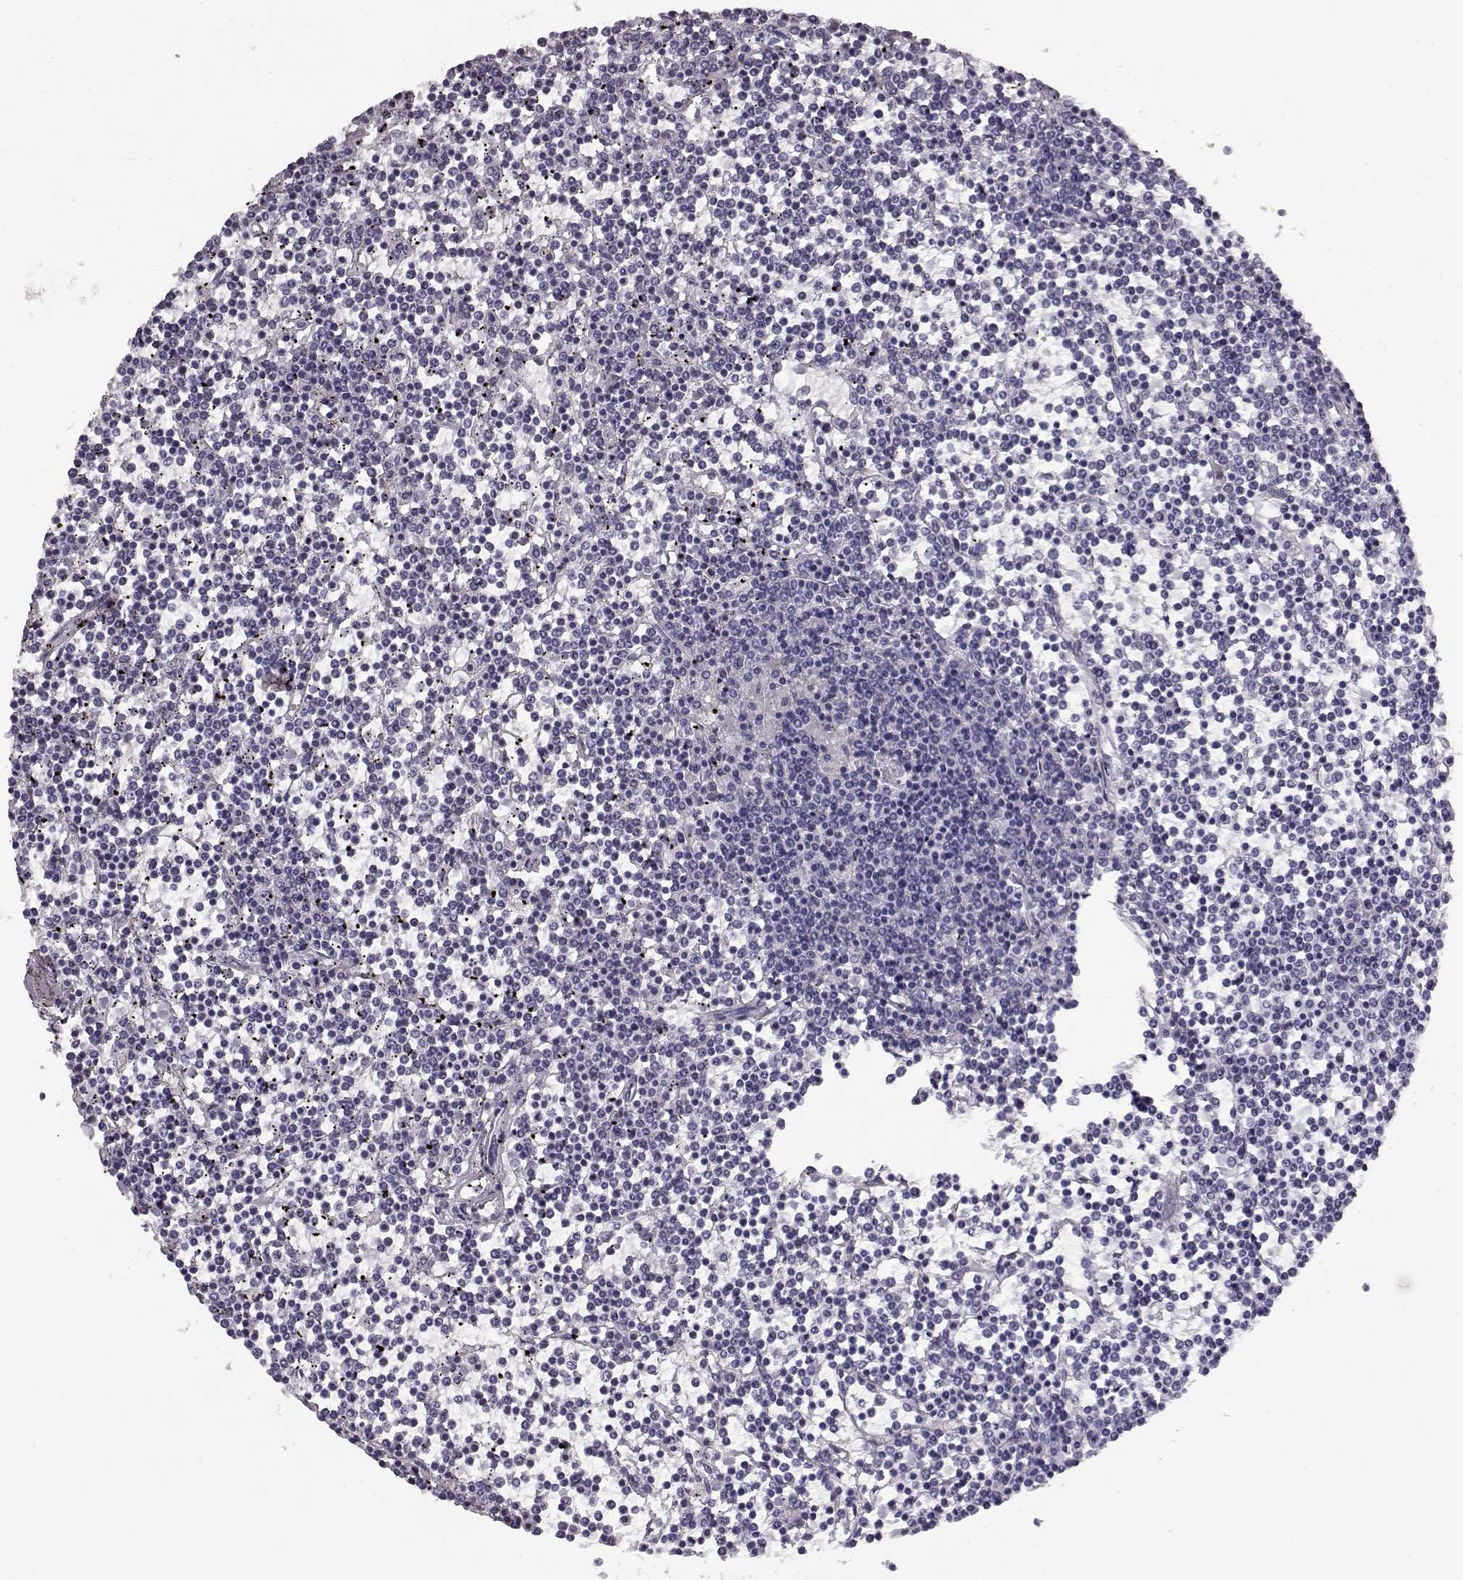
{"staining": {"intensity": "negative", "quantity": "none", "location": "none"}, "tissue": "lymphoma", "cell_type": "Tumor cells", "image_type": "cancer", "snomed": [{"axis": "morphology", "description": "Malignant lymphoma, non-Hodgkin's type, Low grade"}, {"axis": "topography", "description": "Spleen"}], "caption": "Immunohistochemical staining of human lymphoma reveals no significant positivity in tumor cells.", "gene": "BFSP2", "patient": {"sex": "female", "age": 19}}